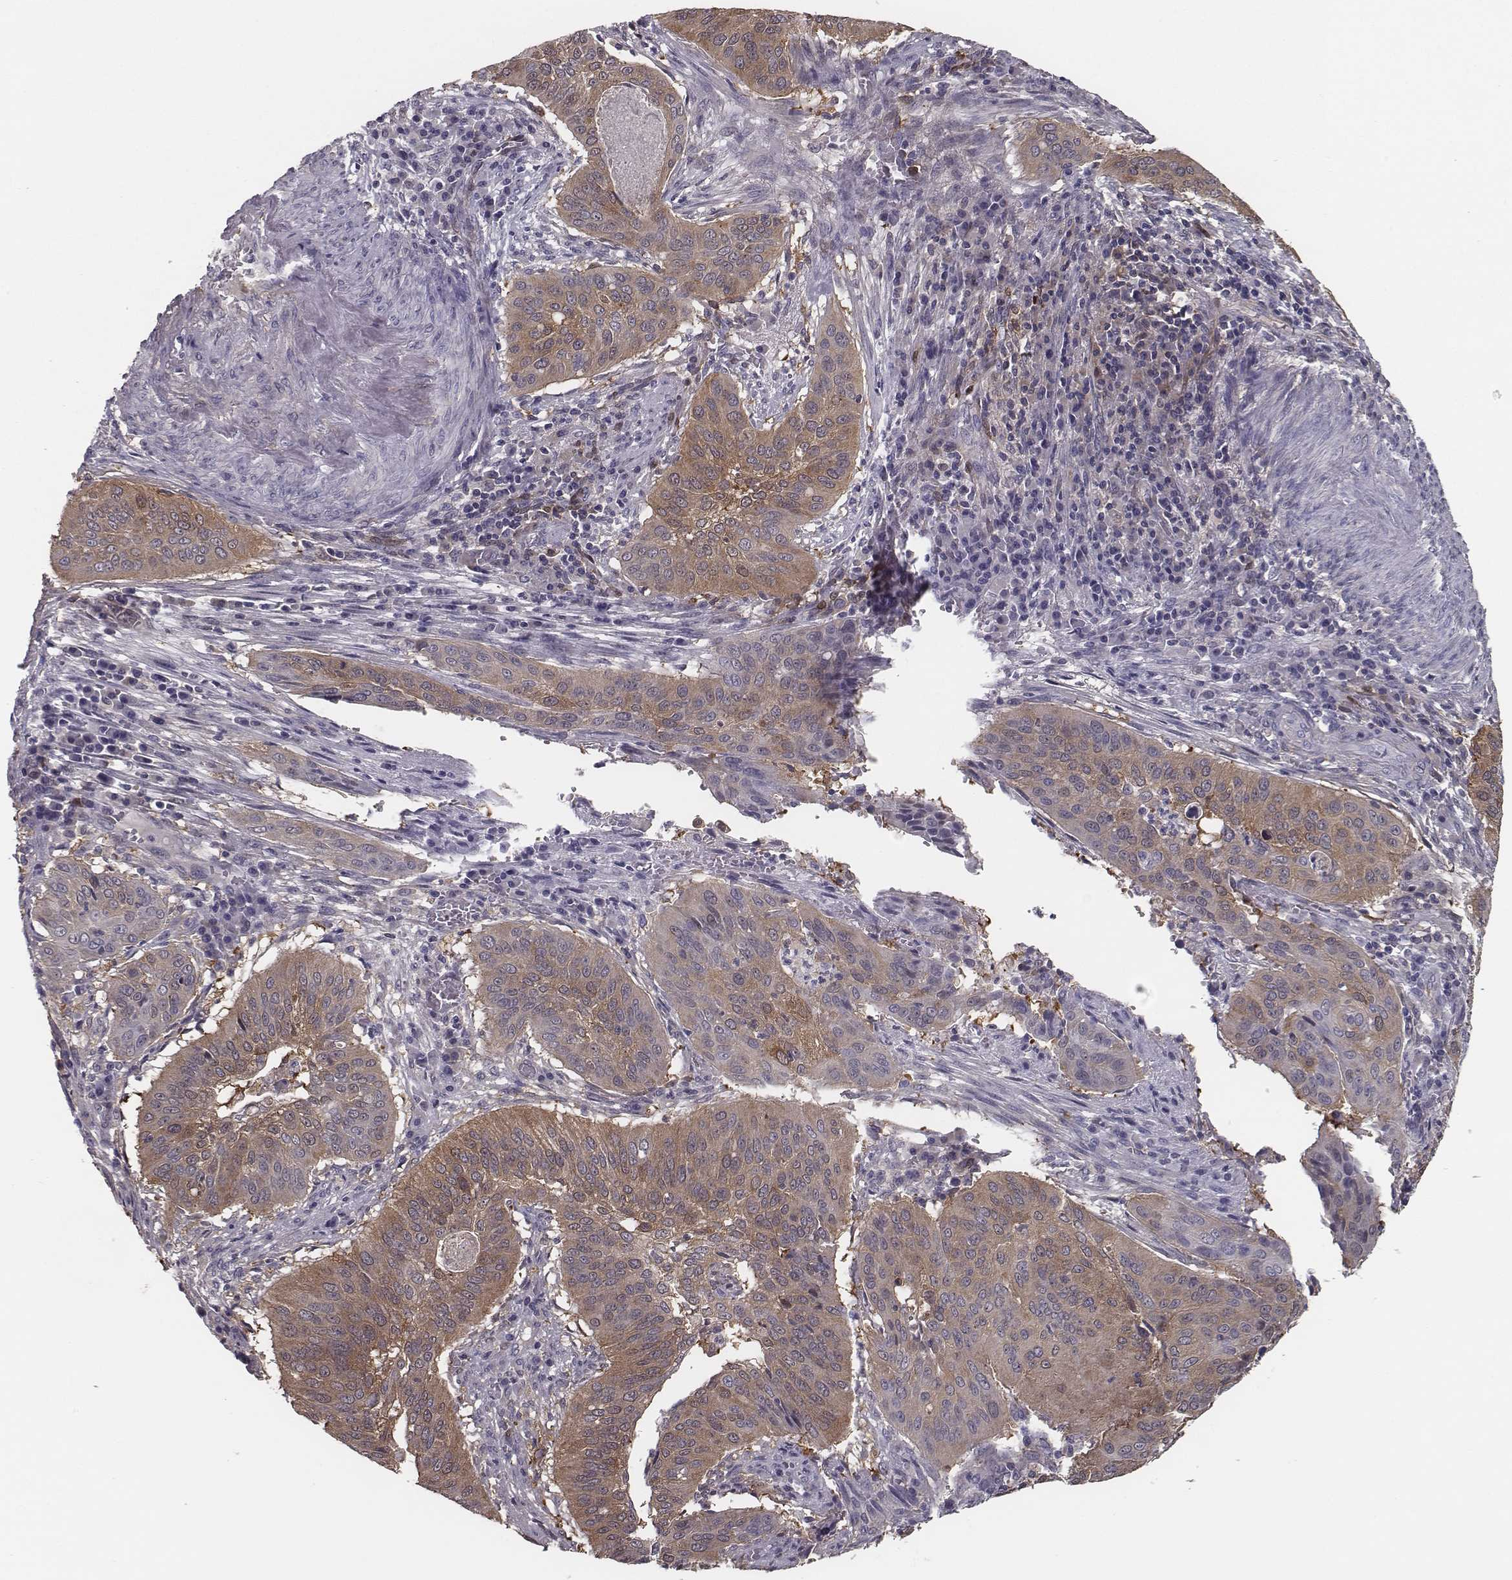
{"staining": {"intensity": "weak", "quantity": ">75%", "location": "cytoplasmic/membranous"}, "tissue": "cervical cancer", "cell_type": "Tumor cells", "image_type": "cancer", "snomed": [{"axis": "morphology", "description": "Squamous cell carcinoma, NOS"}, {"axis": "topography", "description": "Cervix"}], "caption": "Cervical cancer was stained to show a protein in brown. There is low levels of weak cytoplasmic/membranous positivity in approximately >75% of tumor cells.", "gene": "ISYNA1", "patient": {"sex": "female", "age": 39}}